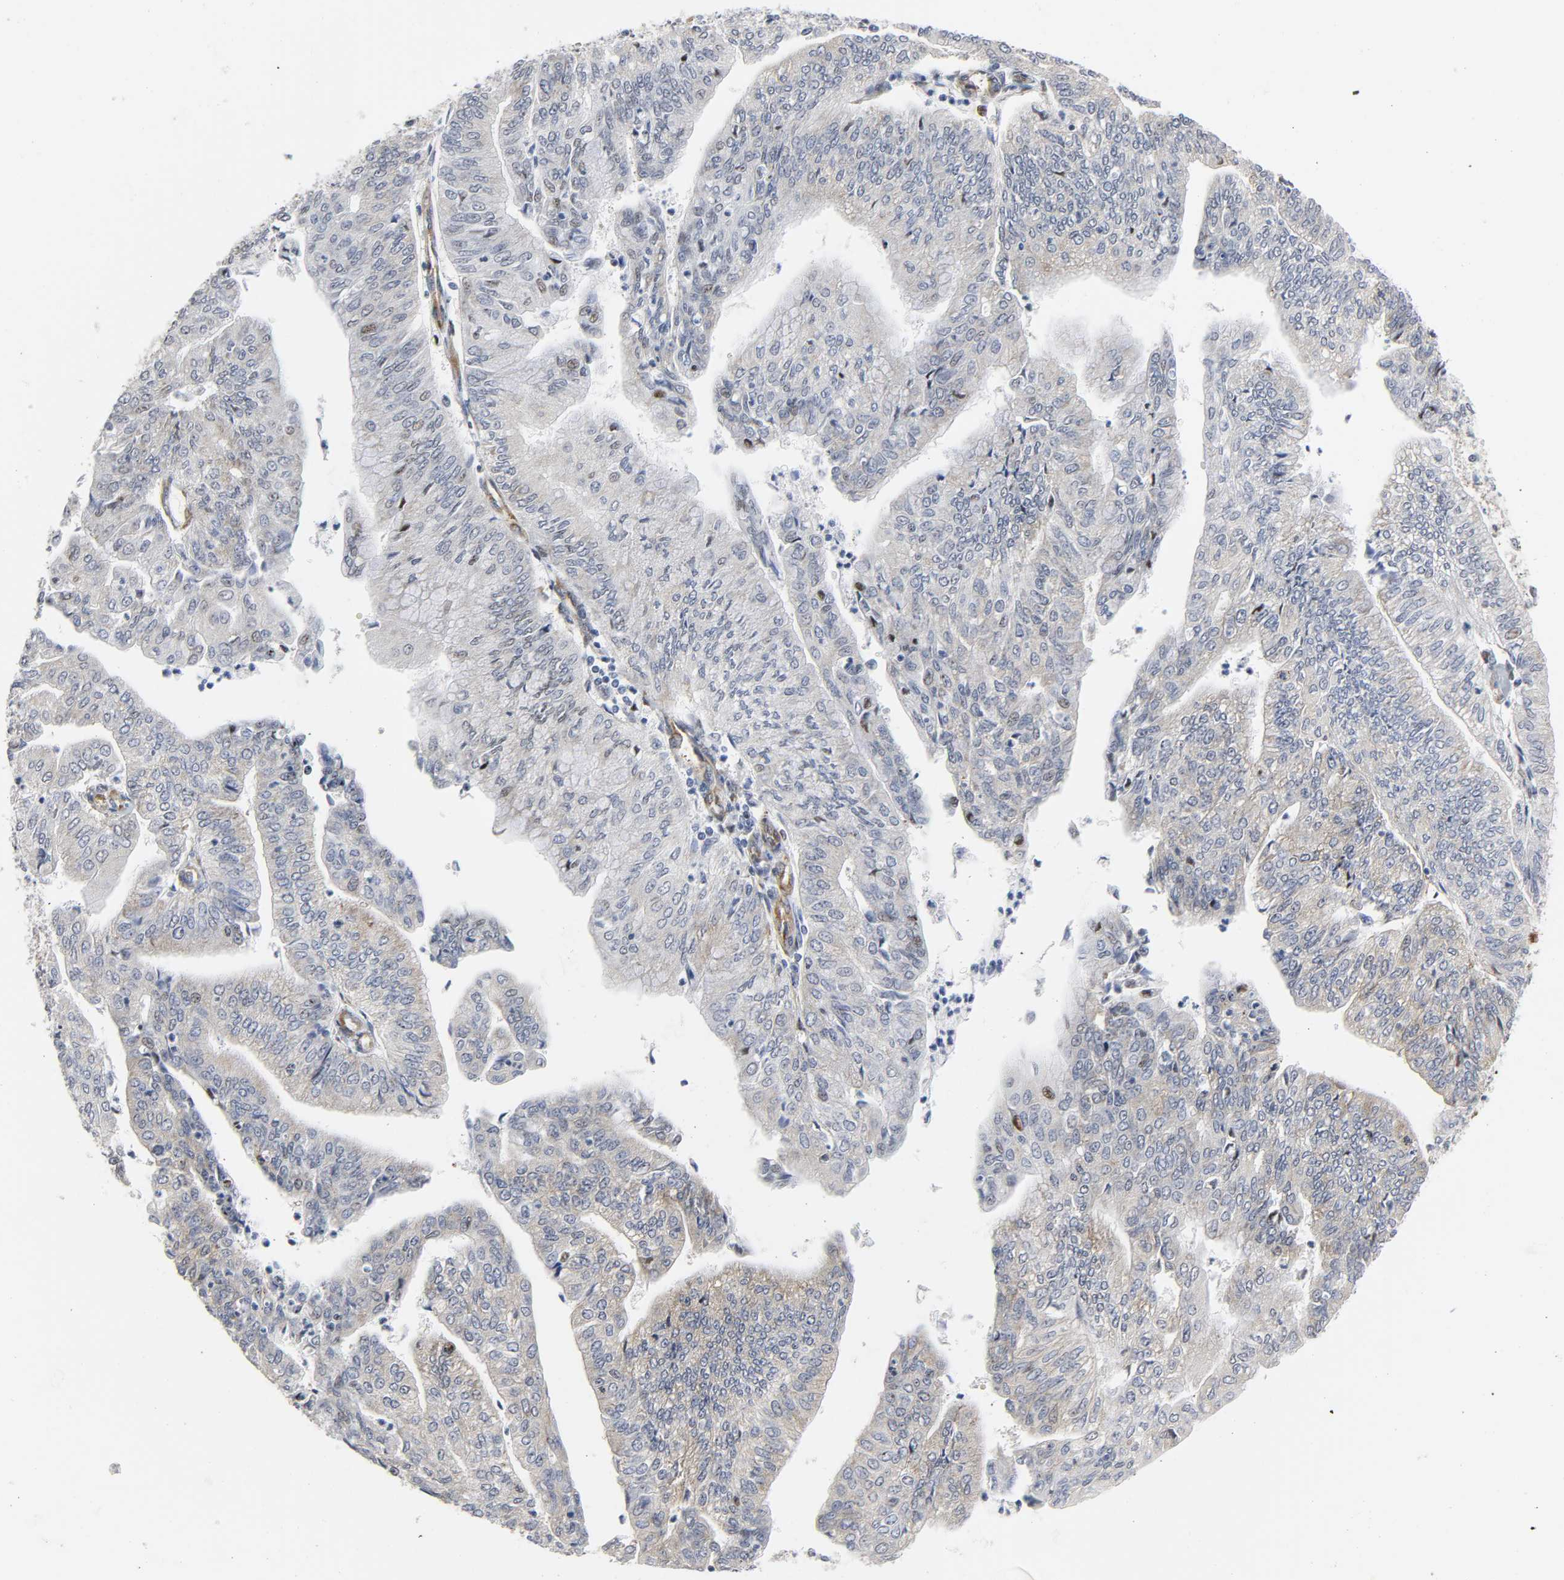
{"staining": {"intensity": "weak", "quantity": "<25%", "location": "nuclear"}, "tissue": "endometrial cancer", "cell_type": "Tumor cells", "image_type": "cancer", "snomed": [{"axis": "morphology", "description": "Adenocarcinoma, NOS"}, {"axis": "topography", "description": "Endometrium"}], "caption": "Immunohistochemistry (IHC) of endometrial cancer demonstrates no staining in tumor cells.", "gene": "DOCK1", "patient": {"sex": "female", "age": 59}}